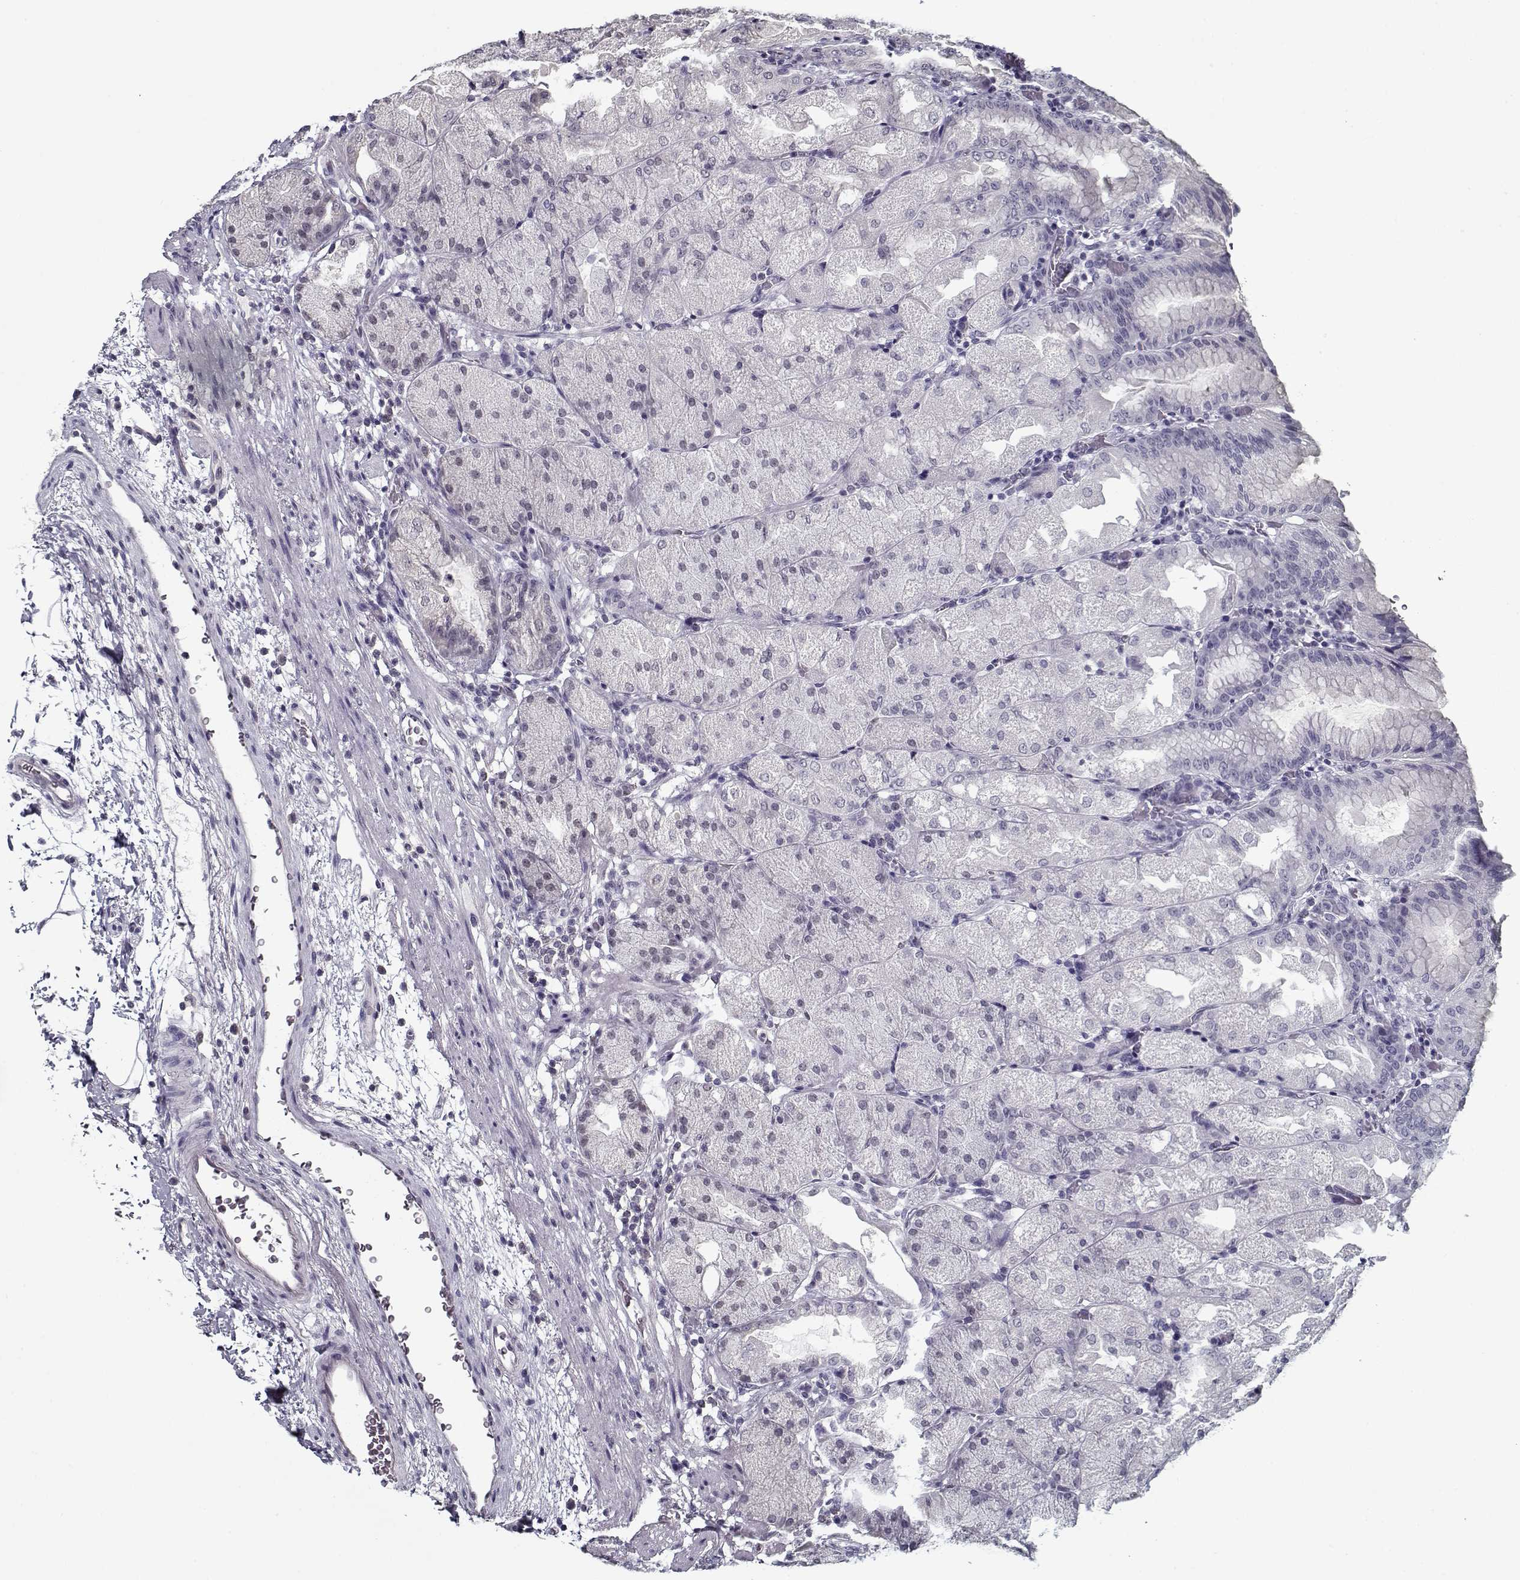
{"staining": {"intensity": "negative", "quantity": "none", "location": "none"}, "tissue": "stomach", "cell_type": "Glandular cells", "image_type": "normal", "snomed": [{"axis": "morphology", "description": "Normal tissue, NOS"}, {"axis": "topography", "description": "Stomach, upper"}, {"axis": "topography", "description": "Stomach"}, {"axis": "topography", "description": "Stomach, lower"}], "caption": "IHC of benign human stomach reveals no staining in glandular cells.", "gene": "TESPA1", "patient": {"sex": "male", "age": 62}}